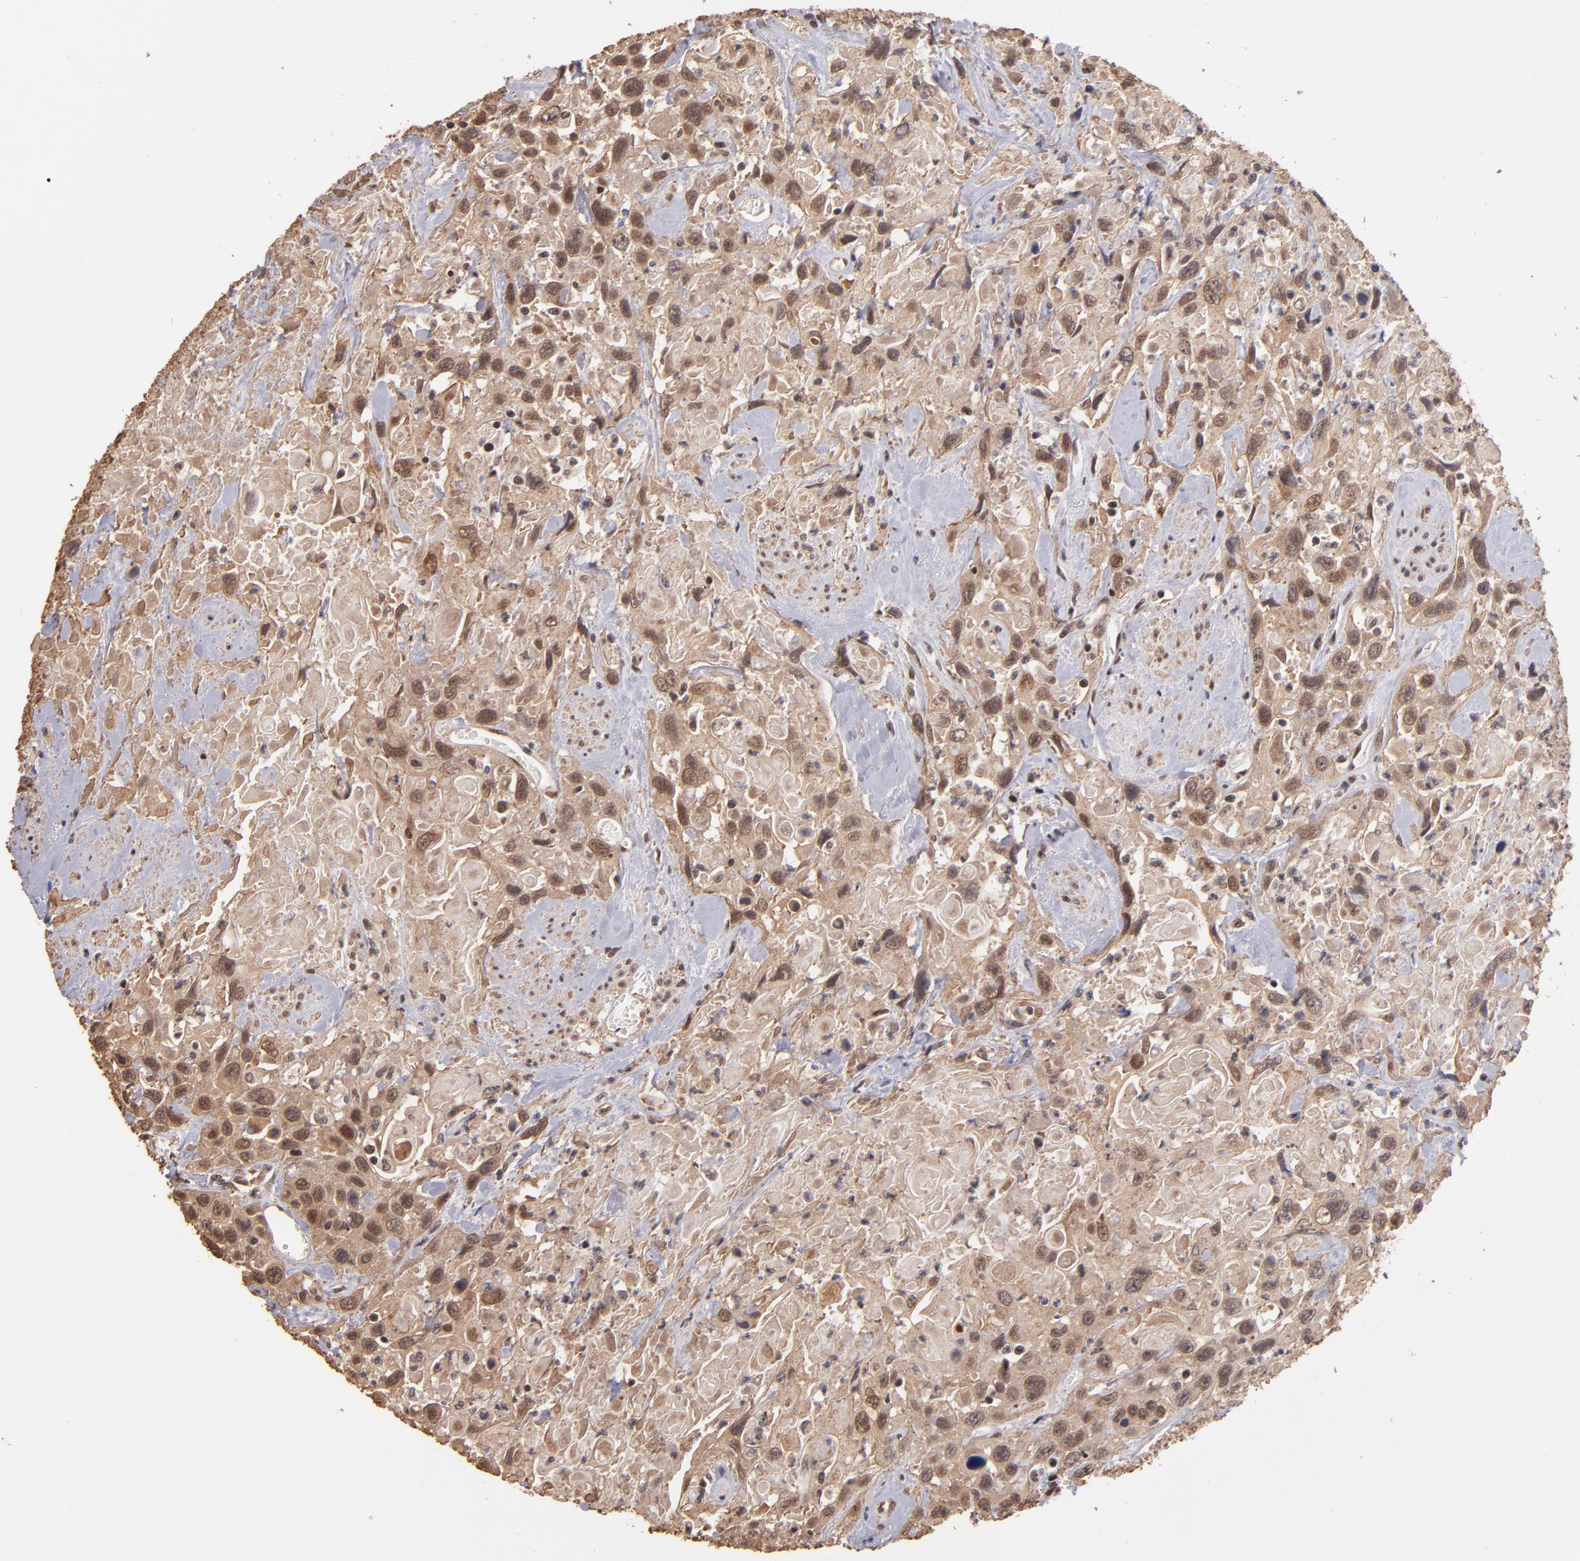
{"staining": {"intensity": "moderate", "quantity": ">75%", "location": "cytoplasmic/membranous,nuclear"}, "tissue": "urothelial cancer", "cell_type": "Tumor cells", "image_type": "cancer", "snomed": [{"axis": "morphology", "description": "Urothelial carcinoma, High grade"}, {"axis": "topography", "description": "Urinary bladder"}], "caption": "There is medium levels of moderate cytoplasmic/membranous and nuclear expression in tumor cells of urothelial carcinoma (high-grade), as demonstrated by immunohistochemical staining (brown color).", "gene": "TERF2", "patient": {"sex": "female", "age": 84}}